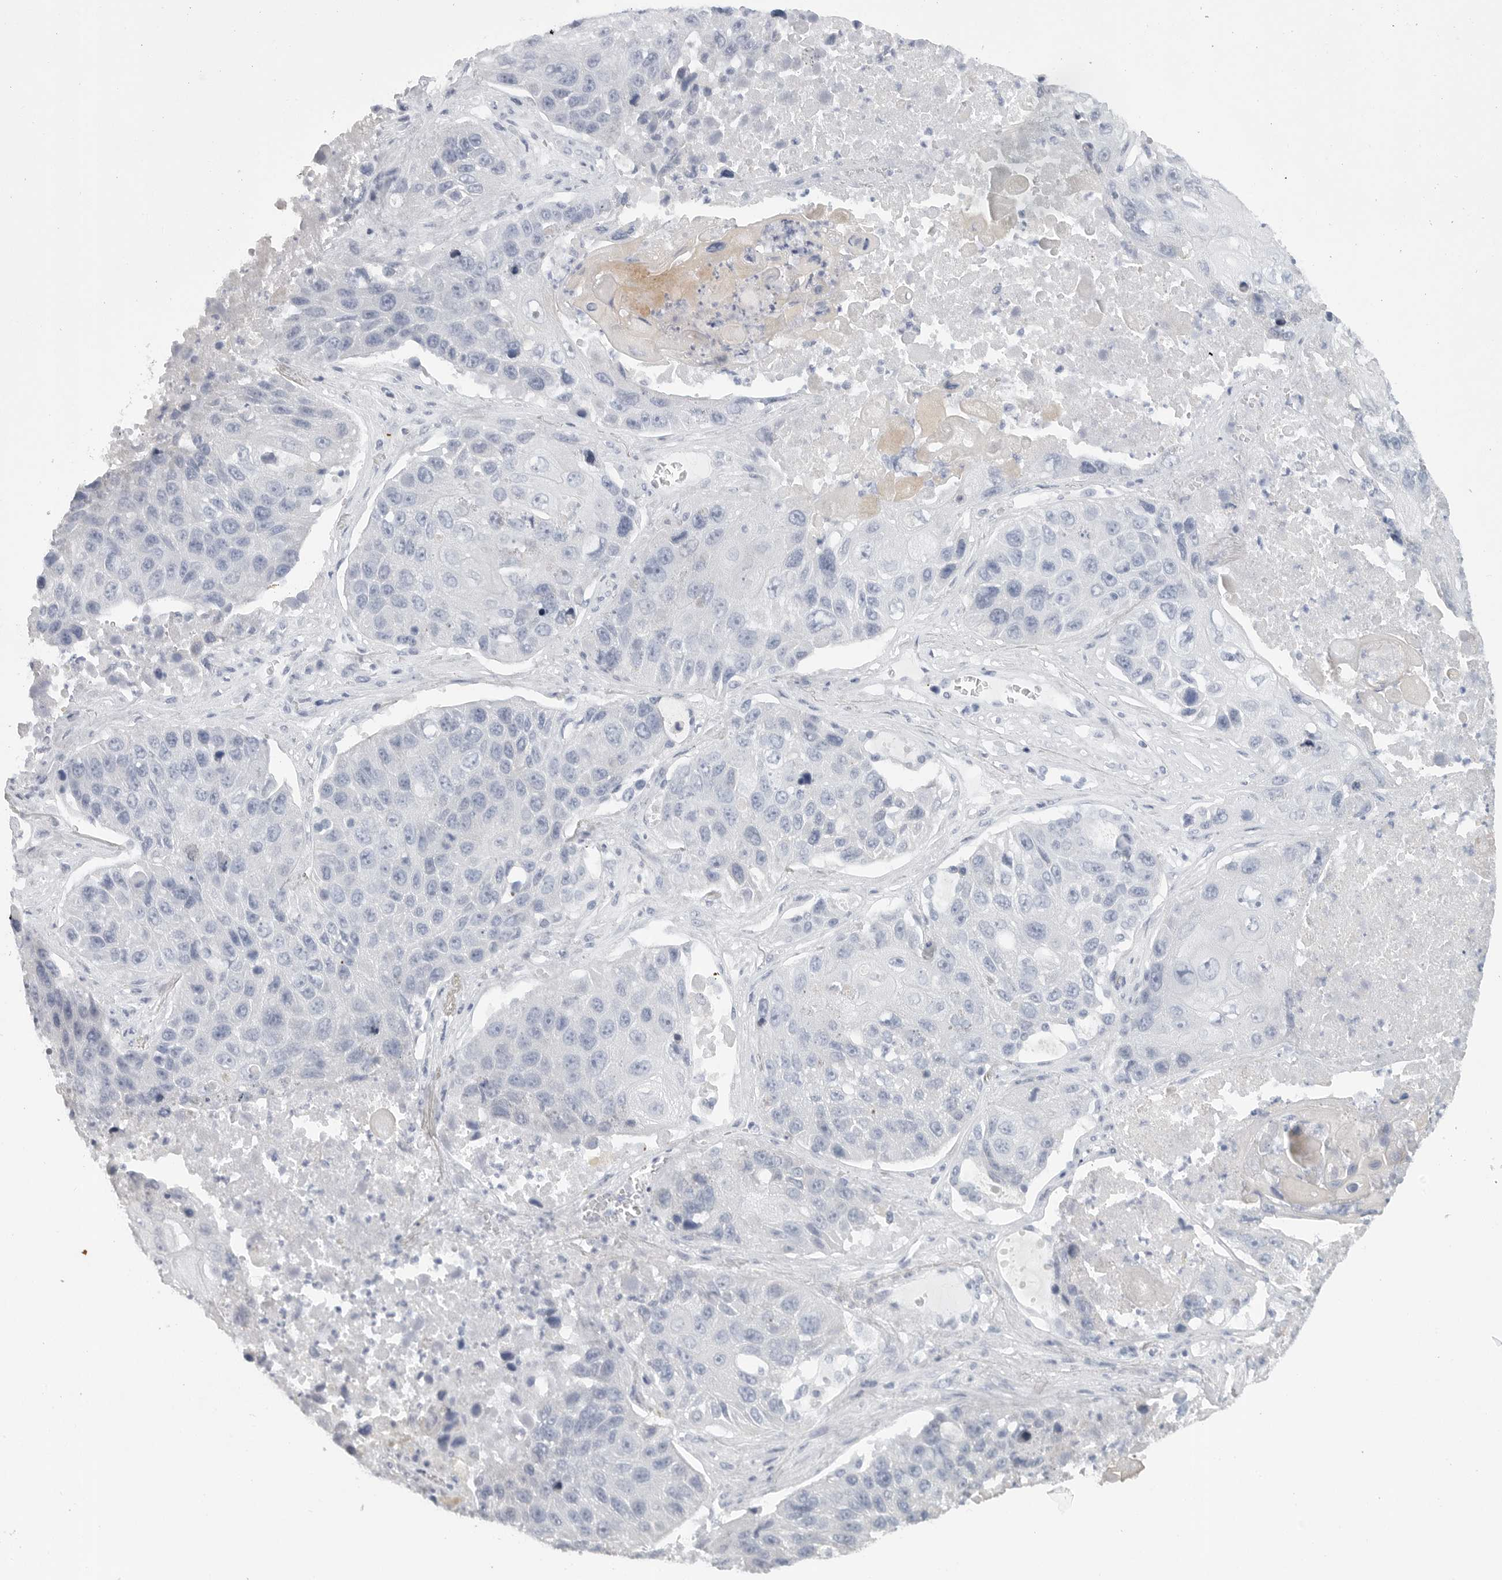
{"staining": {"intensity": "negative", "quantity": "none", "location": "none"}, "tissue": "lung cancer", "cell_type": "Tumor cells", "image_type": "cancer", "snomed": [{"axis": "morphology", "description": "Squamous cell carcinoma, NOS"}, {"axis": "topography", "description": "Lung"}], "caption": "A high-resolution histopathology image shows immunohistochemistry staining of lung squamous cell carcinoma, which exhibits no significant staining in tumor cells. Brightfield microscopy of immunohistochemistry (IHC) stained with DAB (3,3'-diaminobenzidine) (brown) and hematoxylin (blue), captured at high magnification.", "gene": "TNR", "patient": {"sex": "male", "age": 61}}